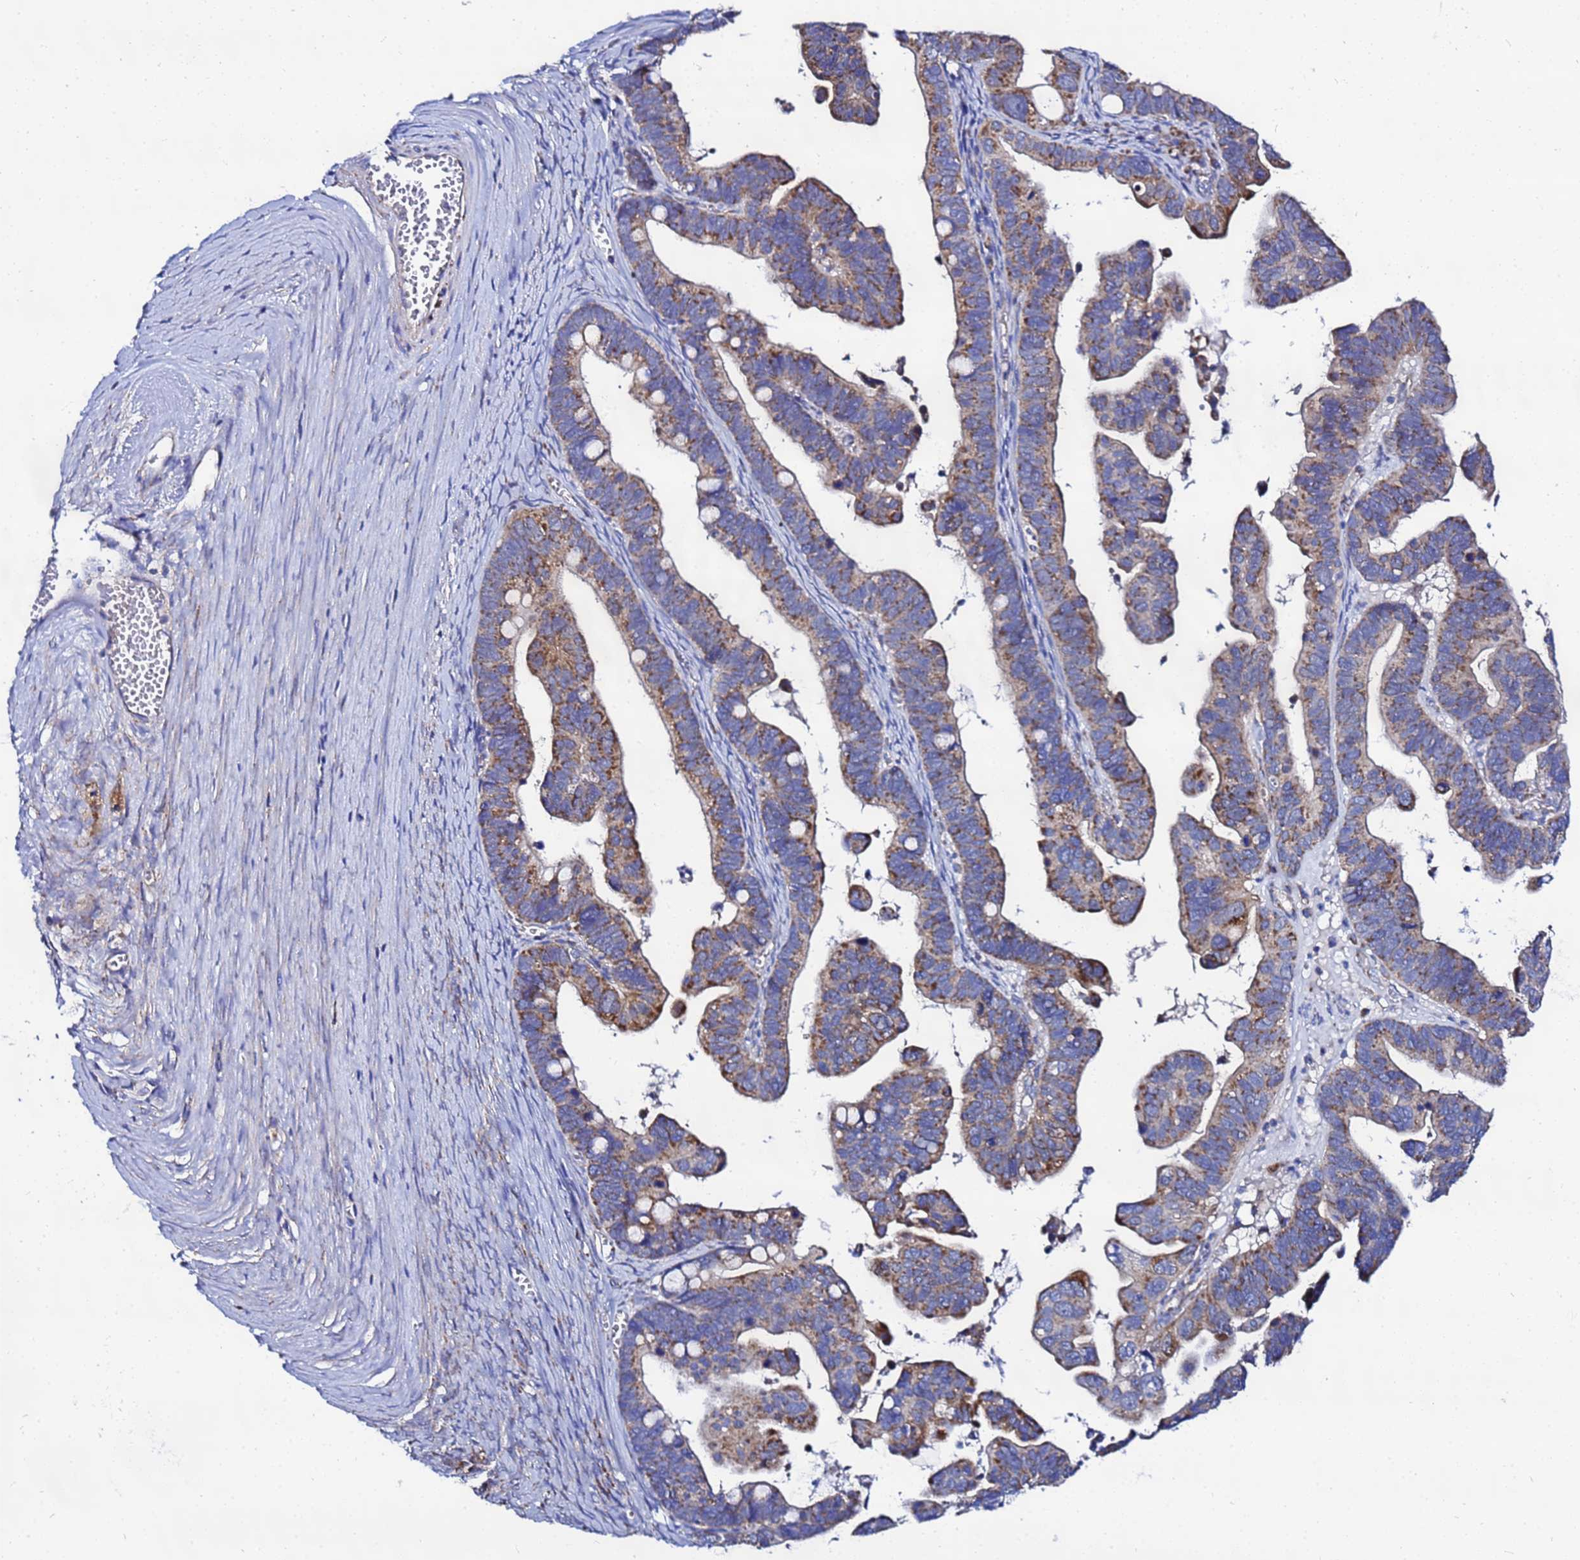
{"staining": {"intensity": "moderate", "quantity": ">75%", "location": "cytoplasmic/membranous"}, "tissue": "ovarian cancer", "cell_type": "Tumor cells", "image_type": "cancer", "snomed": [{"axis": "morphology", "description": "Cystadenocarcinoma, serous, NOS"}, {"axis": "topography", "description": "Ovary"}], "caption": "High-magnification brightfield microscopy of ovarian serous cystadenocarcinoma stained with DAB (3,3'-diaminobenzidine) (brown) and counterstained with hematoxylin (blue). tumor cells exhibit moderate cytoplasmic/membranous staining is seen in about>75% of cells.", "gene": "FAHD2A", "patient": {"sex": "female", "age": 56}}